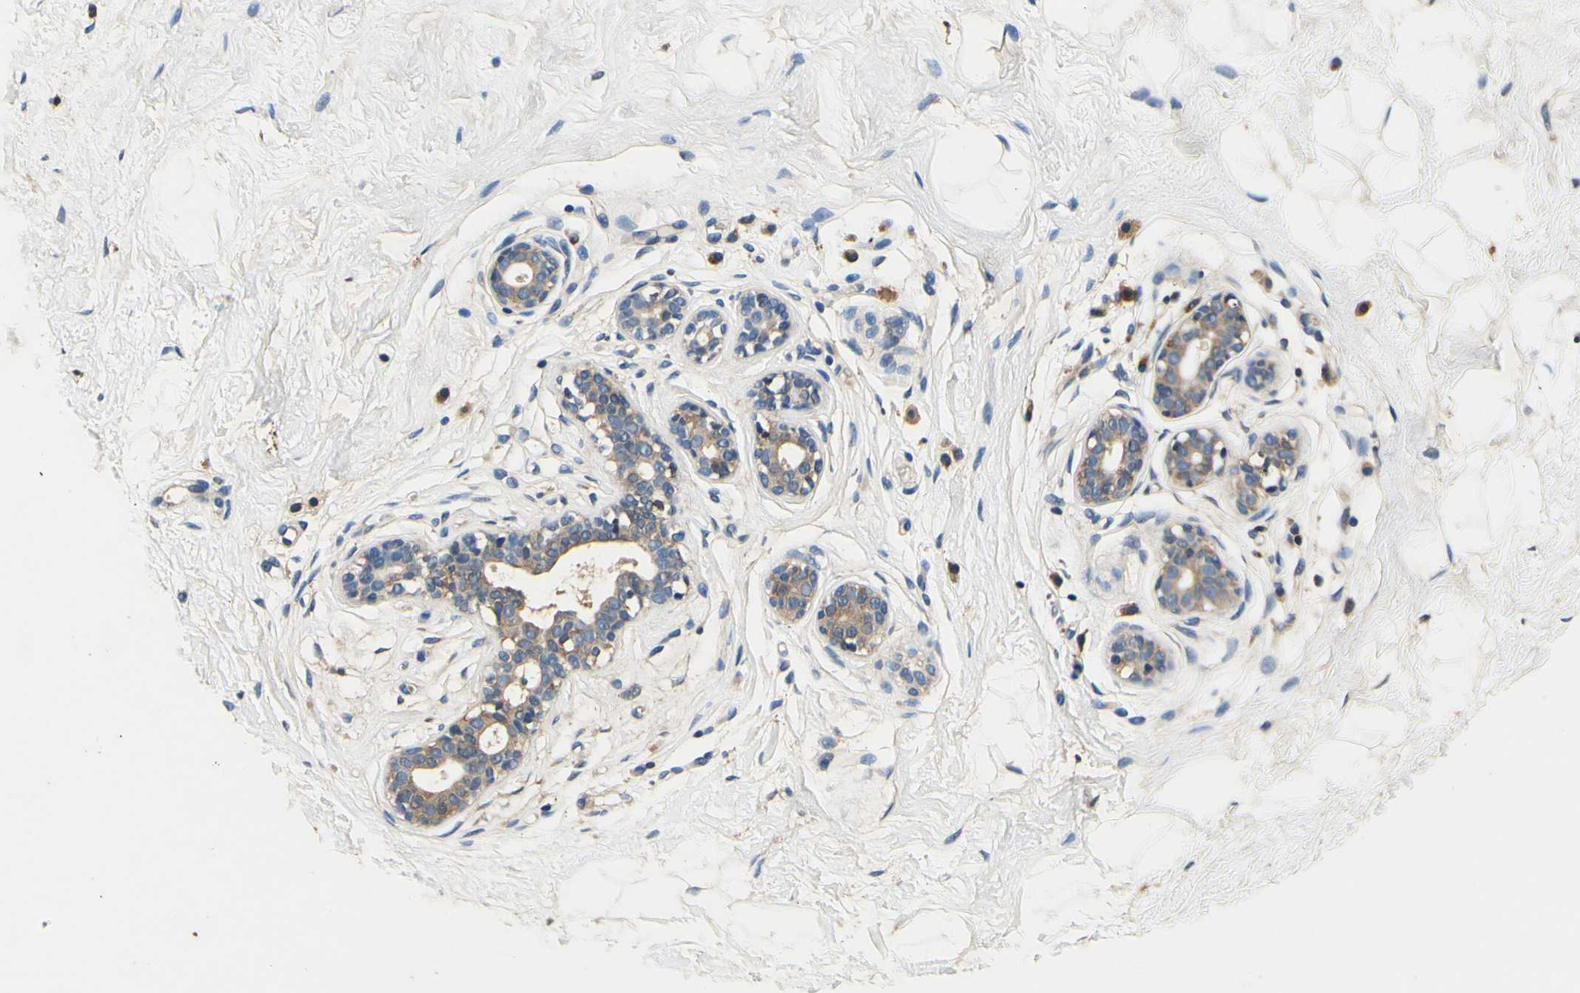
{"staining": {"intensity": "weak", "quantity": "<25%", "location": "cytoplasmic/membranous"}, "tissue": "breast", "cell_type": "Adipocytes", "image_type": "normal", "snomed": [{"axis": "morphology", "description": "Normal tissue, NOS"}, {"axis": "topography", "description": "Breast"}], "caption": "IHC of normal breast reveals no staining in adipocytes. (DAB immunohistochemistry, high magnification).", "gene": "PLA2G4A", "patient": {"sex": "female", "age": 23}}